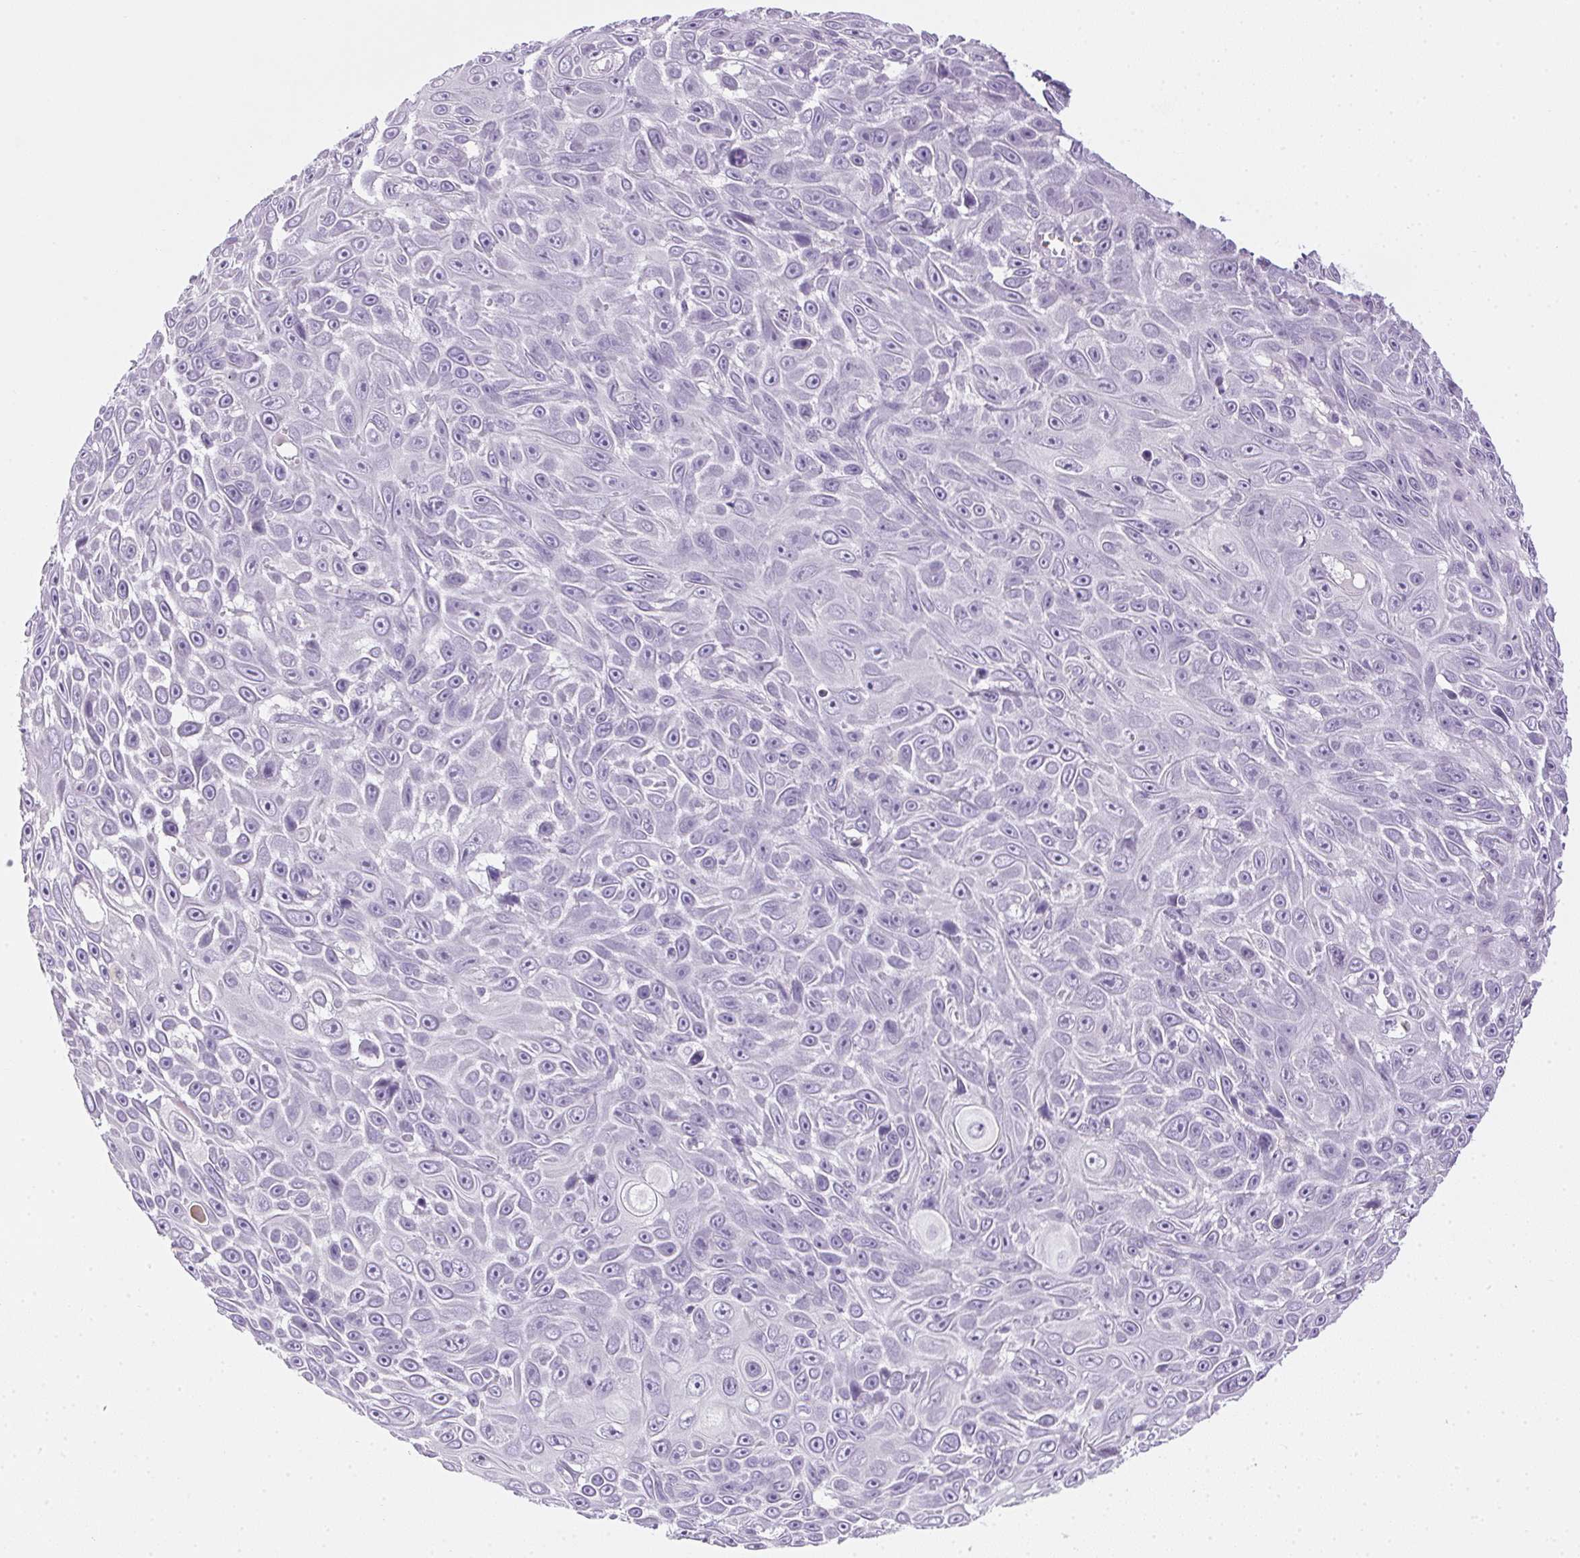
{"staining": {"intensity": "negative", "quantity": "none", "location": "none"}, "tissue": "skin cancer", "cell_type": "Tumor cells", "image_type": "cancer", "snomed": [{"axis": "morphology", "description": "Squamous cell carcinoma, NOS"}, {"axis": "topography", "description": "Skin"}], "caption": "Immunohistochemical staining of human skin squamous cell carcinoma shows no significant staining in tumor cells. (DAB (3,3'-diaminobenzidine) immunohistochemistry (IHC) visualized using brightfield microscopy, high magnification).", "gene": "POPDC2", "patient": {"sex": "male", "age": 82}}